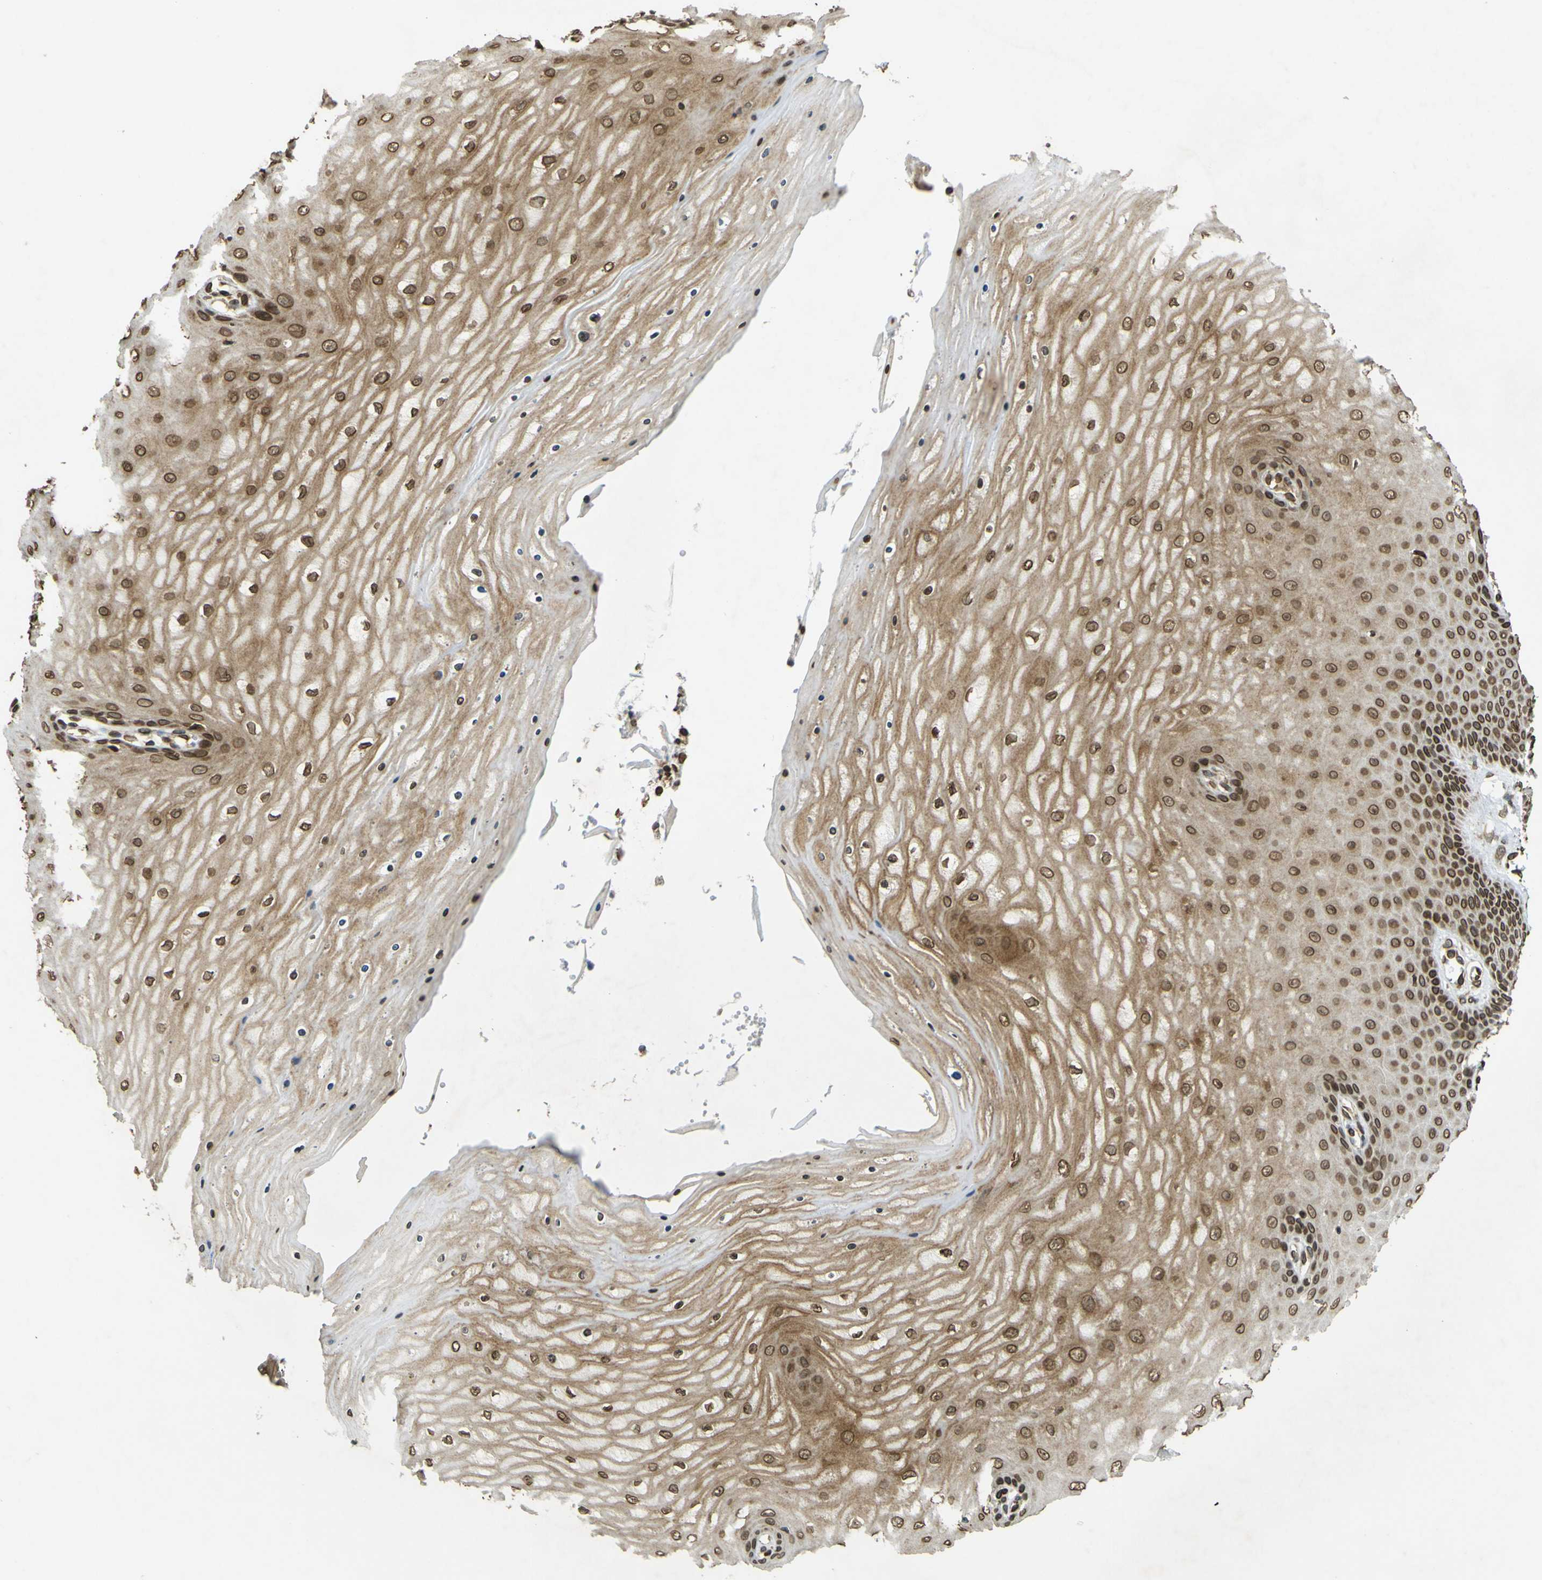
{"staining": {"intensity": "strong", "quantity": ">75%", "location": "cytoplasmic/membranous,nuclear"}, "tissue": "cervix", "cell_type": "Glandular cells", "image_type": "normal", "snomed": [{"axis": "morphology", "description": "Normal tissue, NOS"}, {"axis": "topography", "description": "Cervix"}], "caption": "Normal cervix exhibits strong cytoplasmic/membranous,nuclear staining in about >75% of glandular cells.", "gene": "GALNT1", "patient": {"sex": "female", "age": 55}}